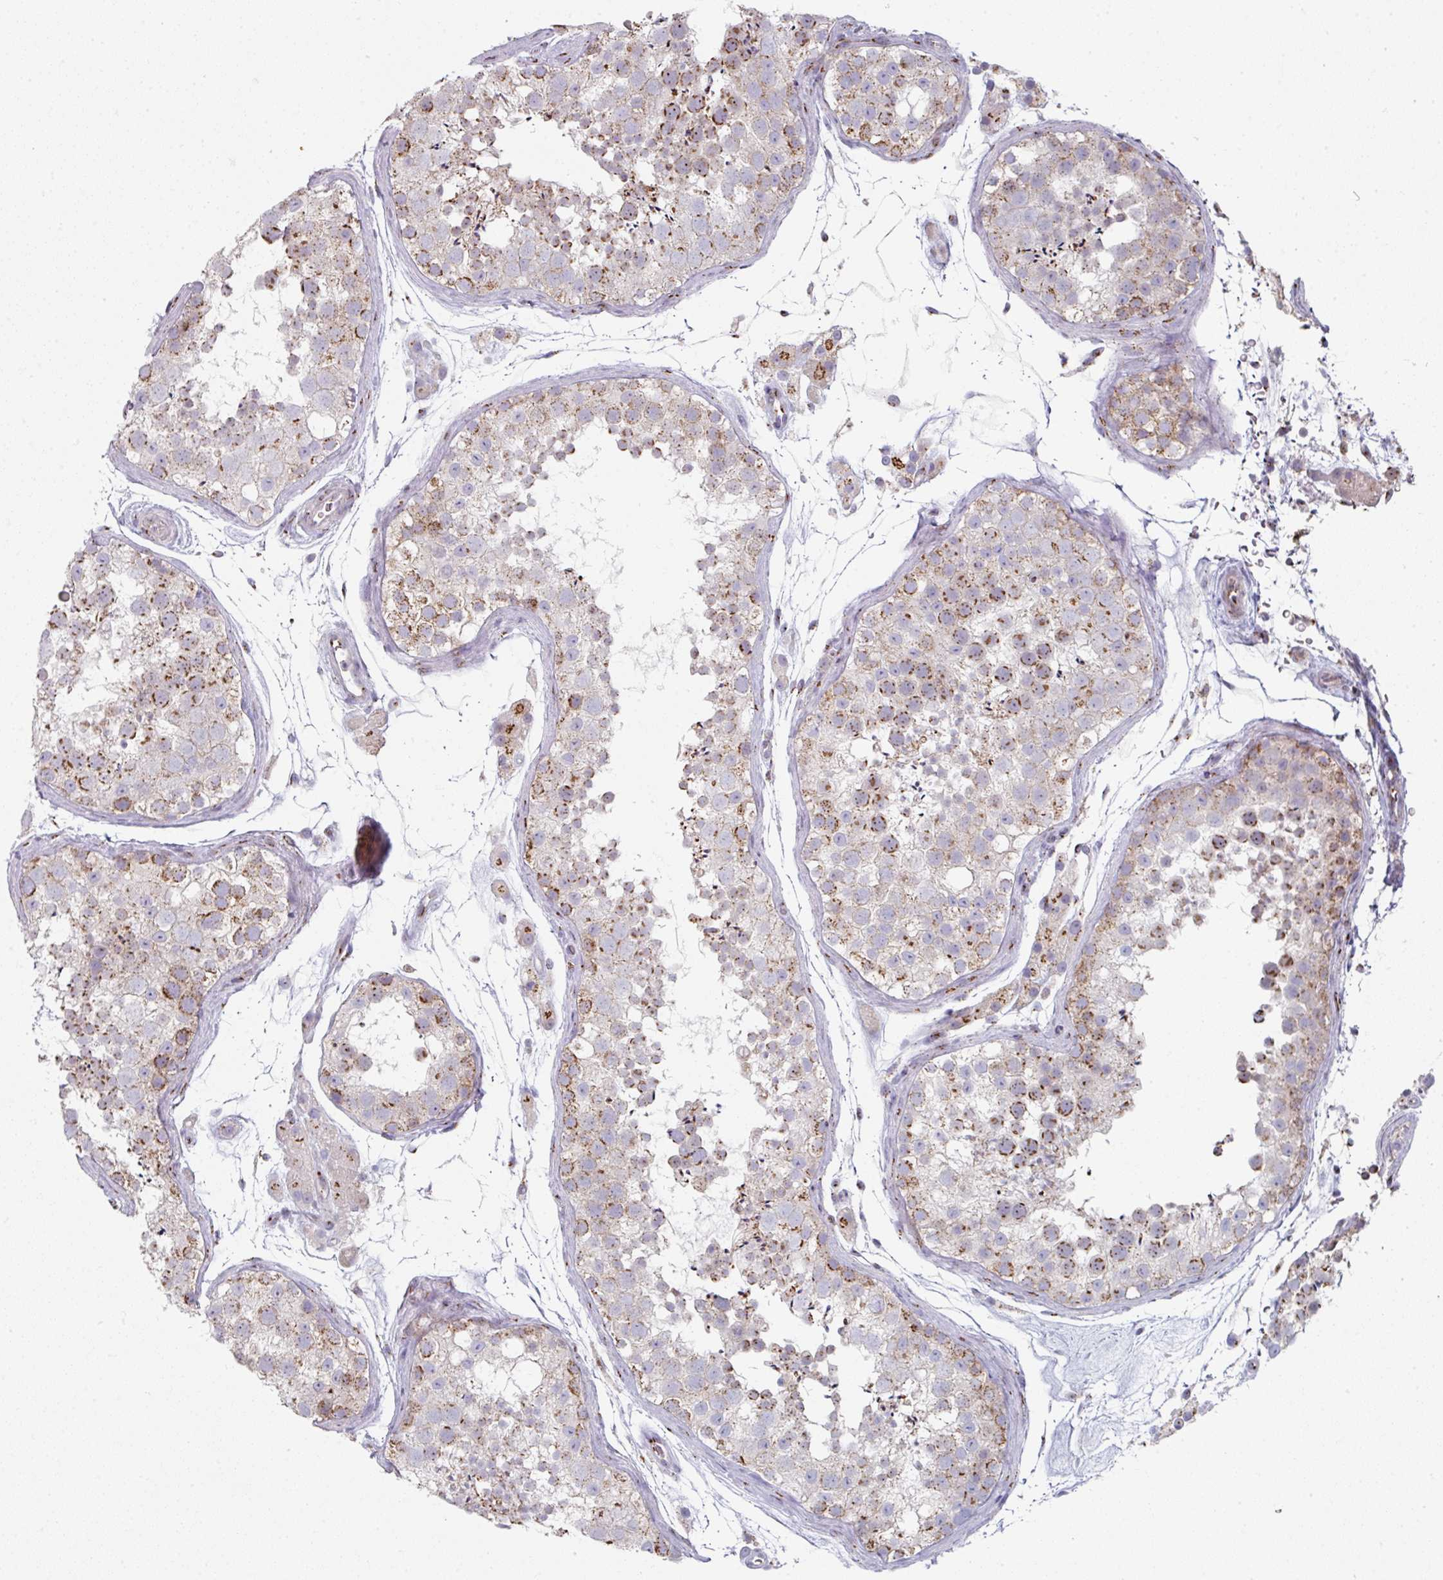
{"staining": {"intensity": "strong", "quantity": "25%-75%", "location": "cytoplasmic/membranous"}, "tissue": "testis", "cell_type": "Cells in seminiferous ducts", "image_type": "normal", "snomed": [{"axis": "morphology", "description": "Normal tissue, NOS"}, {"axis": "topography", "description": "Testis"}], "caption": "About 25%-75% of cells in seminiferous ducts in unremarkable human testis reveal strong cytoplasmic/membranous protein positivity as visualized by brown immunohistochemical staining.", "gene": "CCDC85B", "patient": {"sex": "male", "age": 41}}